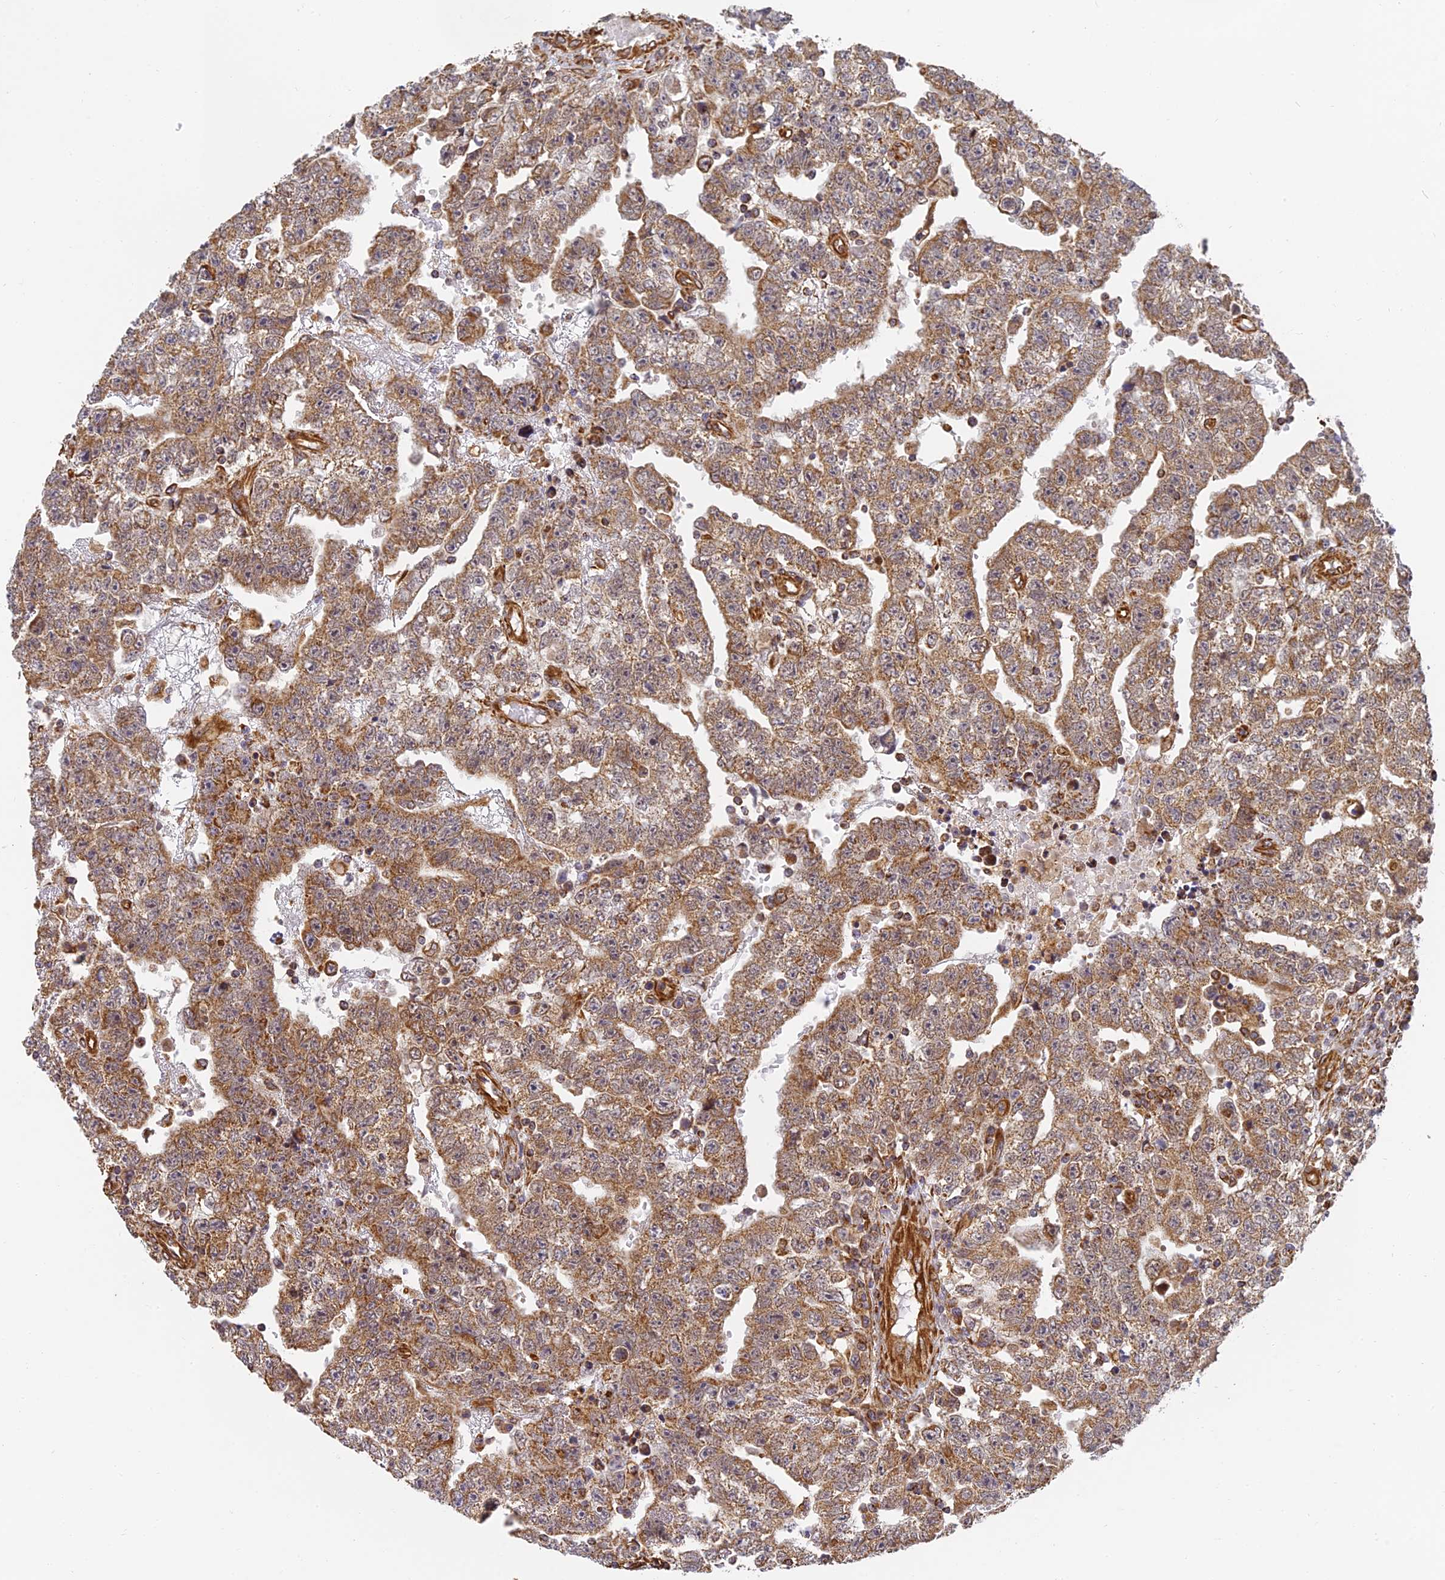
{"staining": {"intensity": "moderate", "quantity": ">75%", "location": "cytoplasmic/membranous"}, "tissue": "testis cancer", "cell_type": "Tumor cells", "image_type": "cancer", "snomed": [{"axis": "morphology", "description": "Carcinoma, Embryonal, NOS"}, {"axis": "topography", "description": "Testis"}], "caption": "Protein staining shows moderate cytoplasmic/membranous positivity in approximately >75% of tumor cells in testis embryonal carcinoma.", "gene": "DSTYK", "patient": {"sex": "male", "age": 25}}